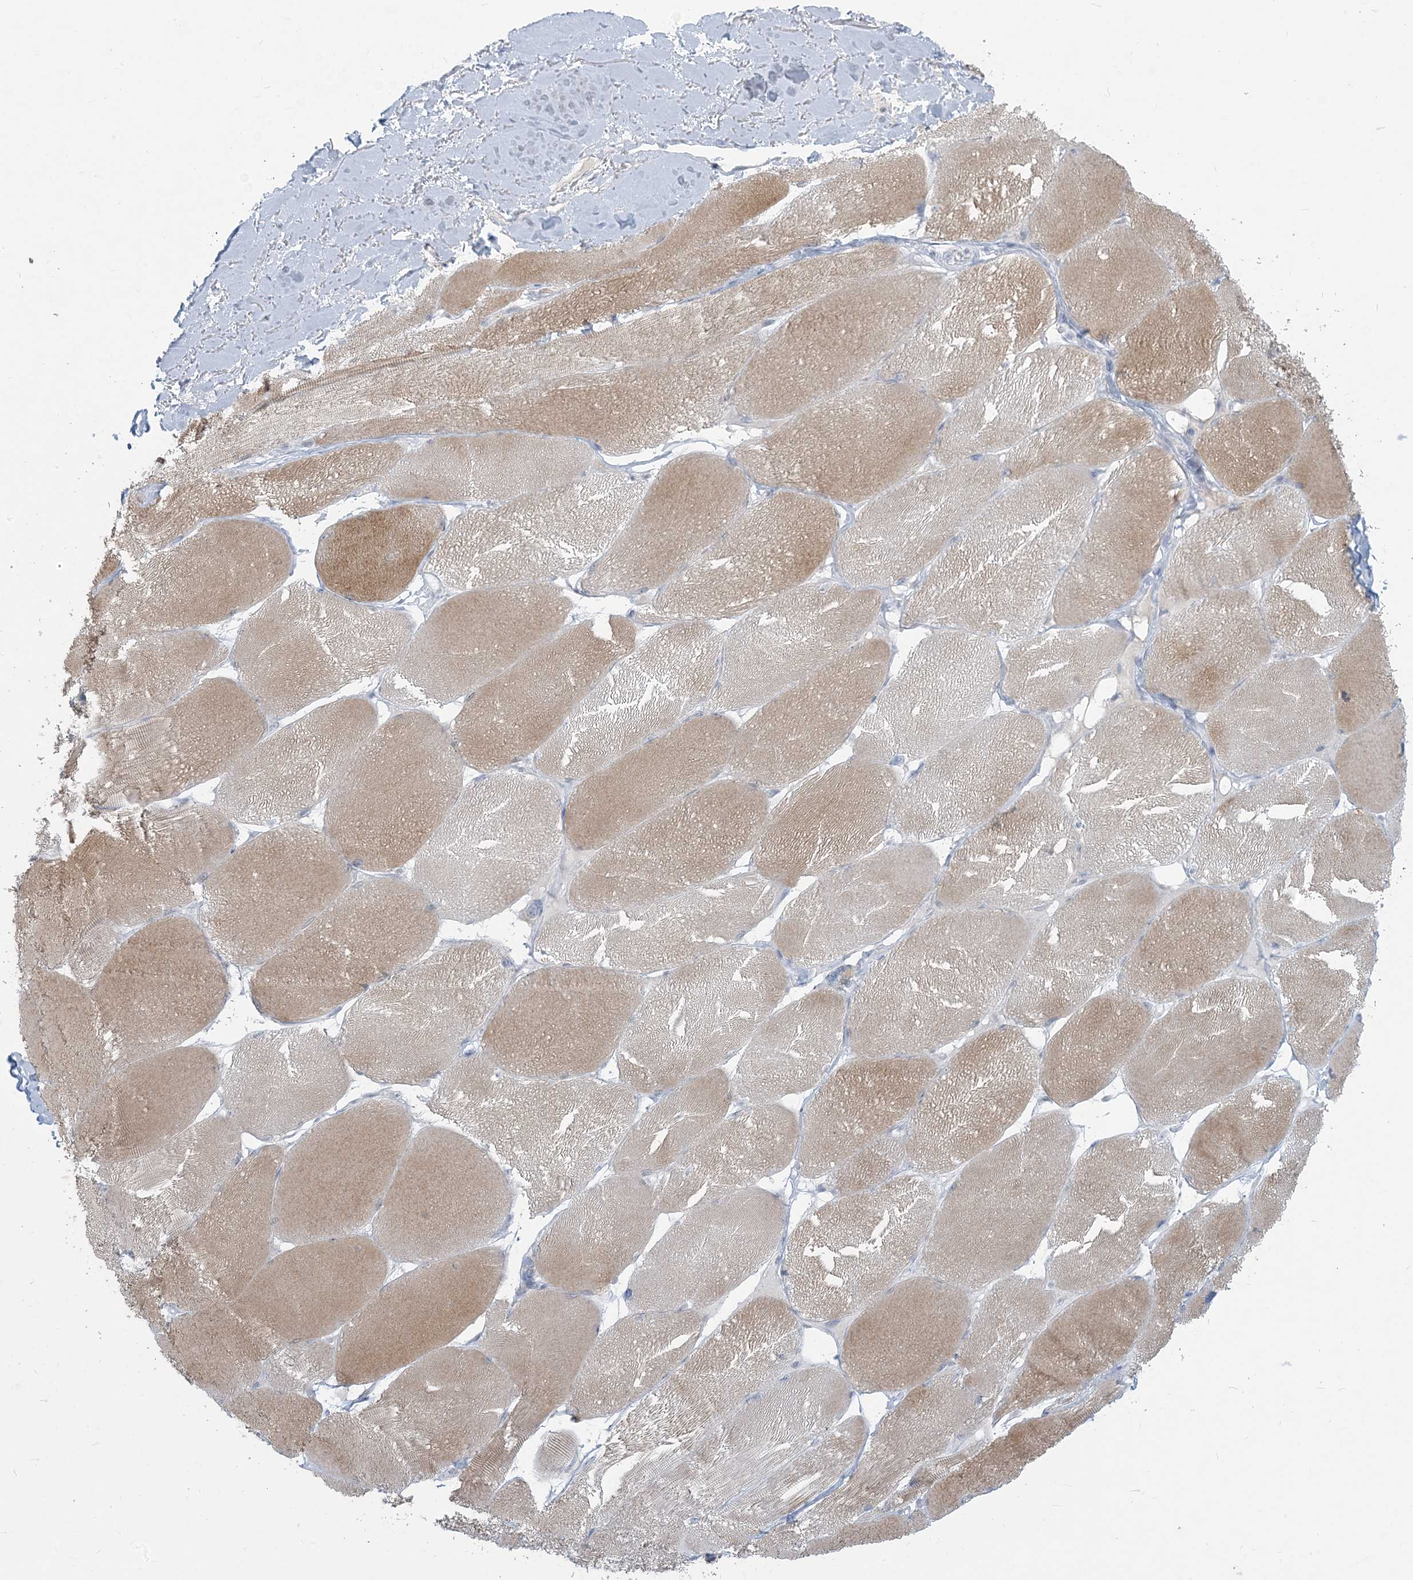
{"staining": {"intensity": "moderate", "quantity": ">75%", "location": "cytoplasmic/membranous"}, "tissue": "skeletal muscle", "cell_type": "Myocytes", "image_type": "normal", "snomed": [{"axis": "morphology", "description": "Normal tissue, NOS"}, {"axis": "topography", "description": "Skin"}, {"axis": "topography", "description": "Skeletal muscle"}], "caption": "An IHC image of unremarkable tissue is shown. Protein staining in brown shows moderate cytoplasmic/membranous positivity in skeletal muscle within myocytes. The staining was performed using DAB to visualize the protein expression in brown, while the nuclei were stained in blue with hematoxylin (Magnification: 20x).", "gene": "SCML1", "patient": {"sex": "male", "age": 83}}